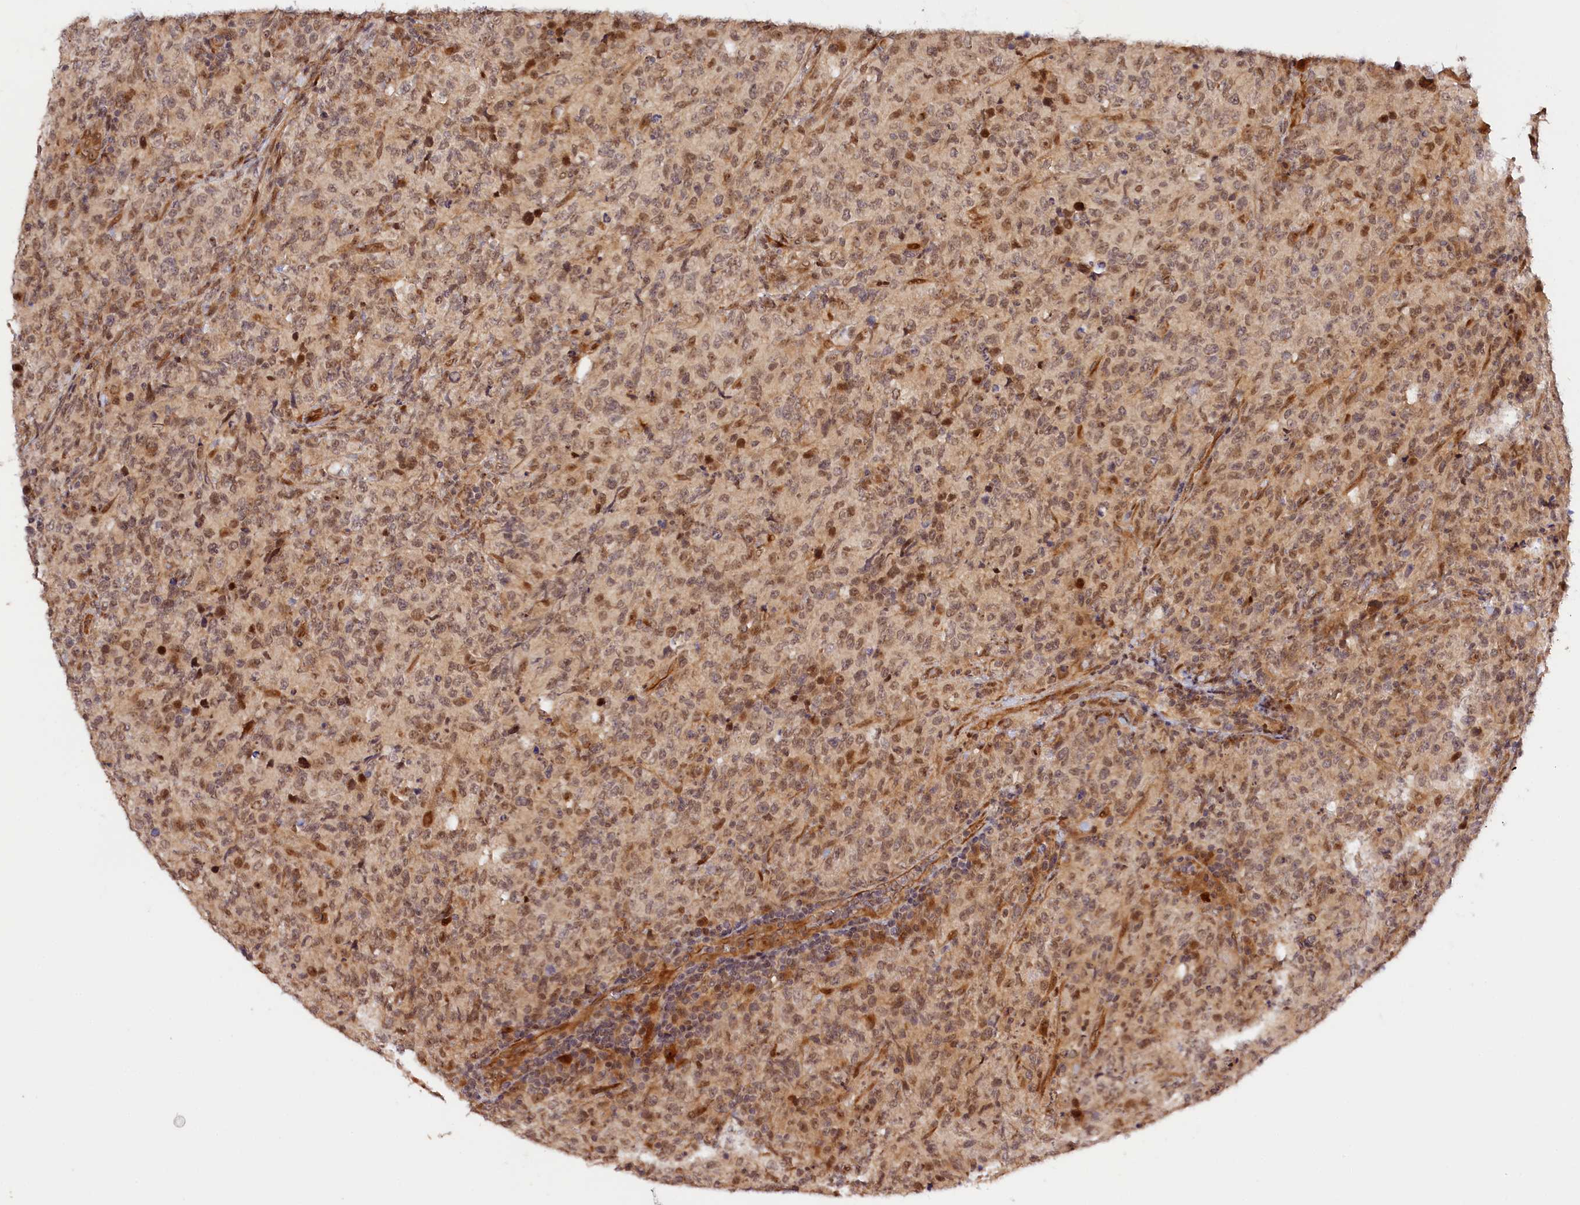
{"staining": {"intensity": "weak", "quantity": "25%-75%", "location": "nuclear"}, "tissue": "lymphoma", "cell_type": "Tumor cells", "image_type": "cancer", "snomed": [{"axis": "morphology", "description": "Malignant lymphoma, non-Hodgkin's type, High grade"}, {"axis": "topography", "description": "Tonsil"}], "caption": "The micrograph displays immunohistochemical staining of lymphoma. There is weak nuclear positivity is appreciated in approximately 25%-75% of tumor cells.", "gene": "ANKRD24", "patient": {"sex": "female", "age": 36}}